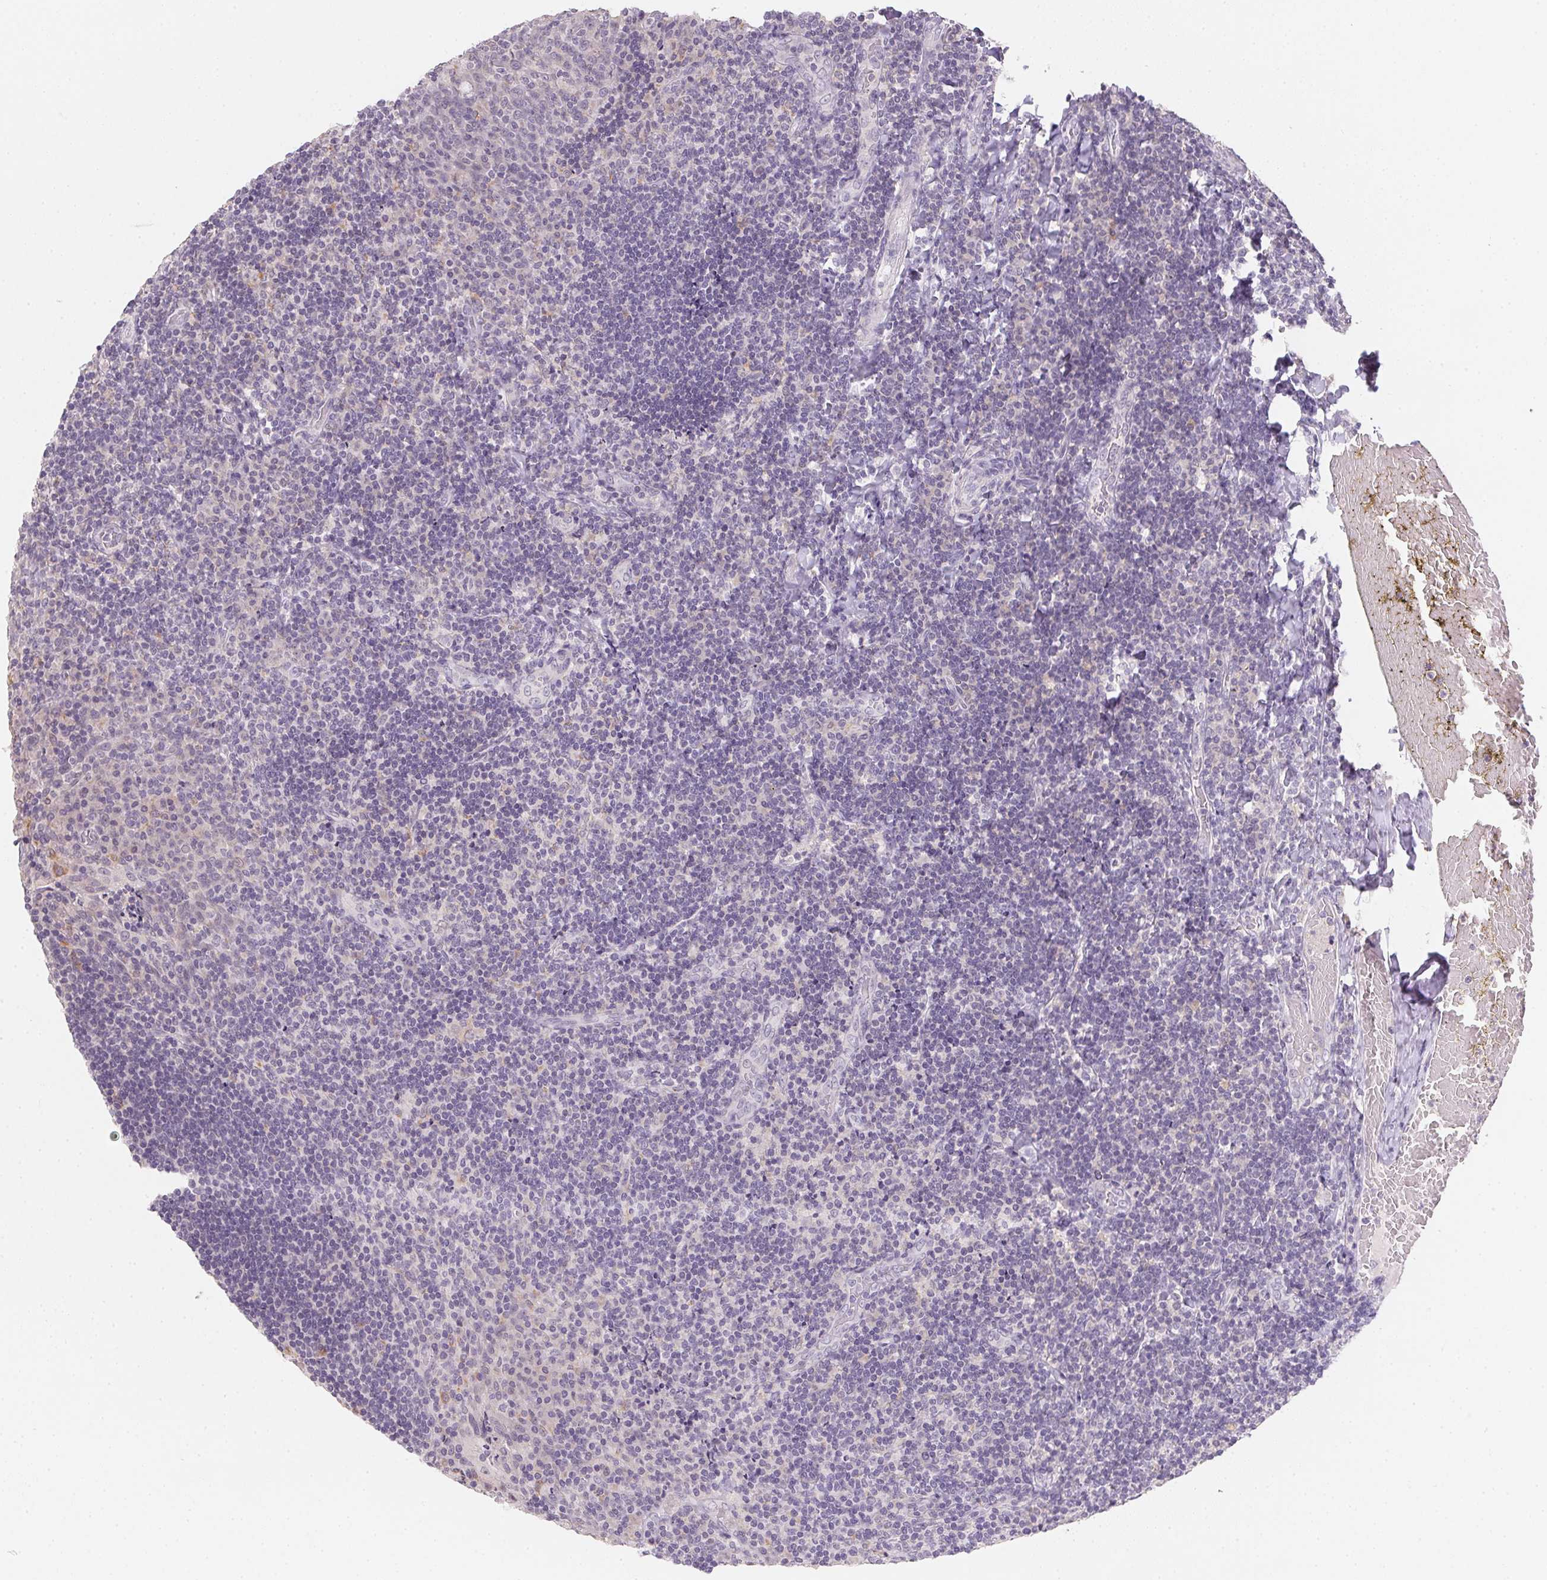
{"staining": {"intensity": "negative", "quantity": "none", "location": "none"}, "tissue": "tonsil", "cell_type": "Germinal center cells", "image_type": "normal", "snomed": [{"axis": "morphology", "description": "Normal tissue, NOS"}, {"axis": "topography", "description": "Tonsil"}], "caption": "Immunohistochemistry (IHC) image of benign tonsil: human tonsil stained with DAB (3,3'-diaminobenzidine) displays no significant protein staining in germinal center cells.", "gene": "SLC6A18", "patient": {"sex": "male", "age": 17}}